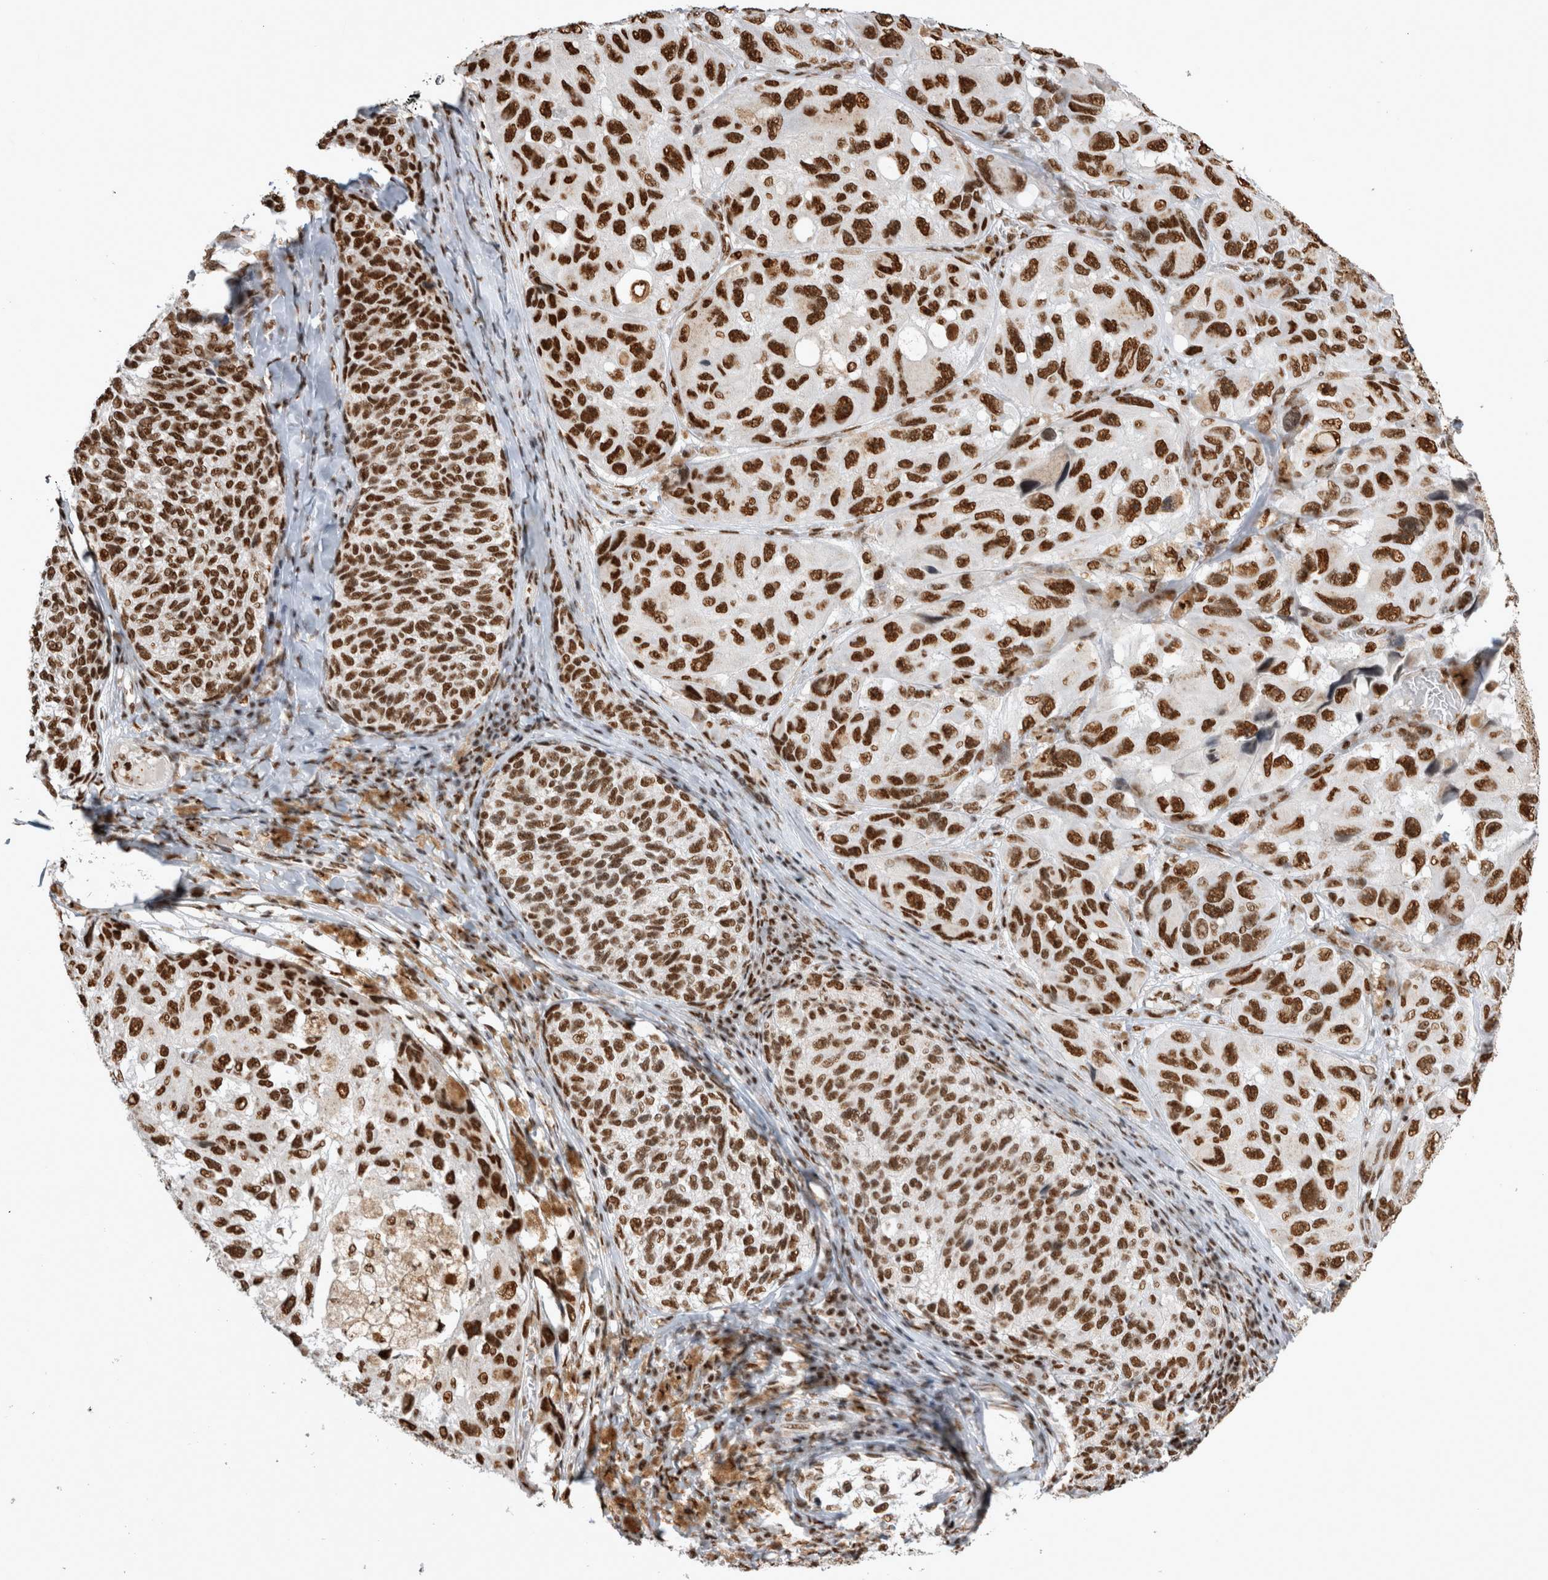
{"staining": {"intensity": "strong", "quantity": ">75%", "location": "nuclear"}, "tissue": "melanoma", "cell_type": "Tumor cells", "image_type": "cancer", "snomed": [{"axis": "morphology", "description": "Malignant melanoma, NOS"}, {"axis": "topography", "description": "Skin"}], "caption": "Melanoma stained with DAB immunohistochemistry (IHC) shows high levels of strong nuclear expression in approximately >75% of tumor cells. The protein is shown in brown color, while the nuclei are stained blue.", "gene": "EYA2", "patient": {"sex": "female", "age": 73}}